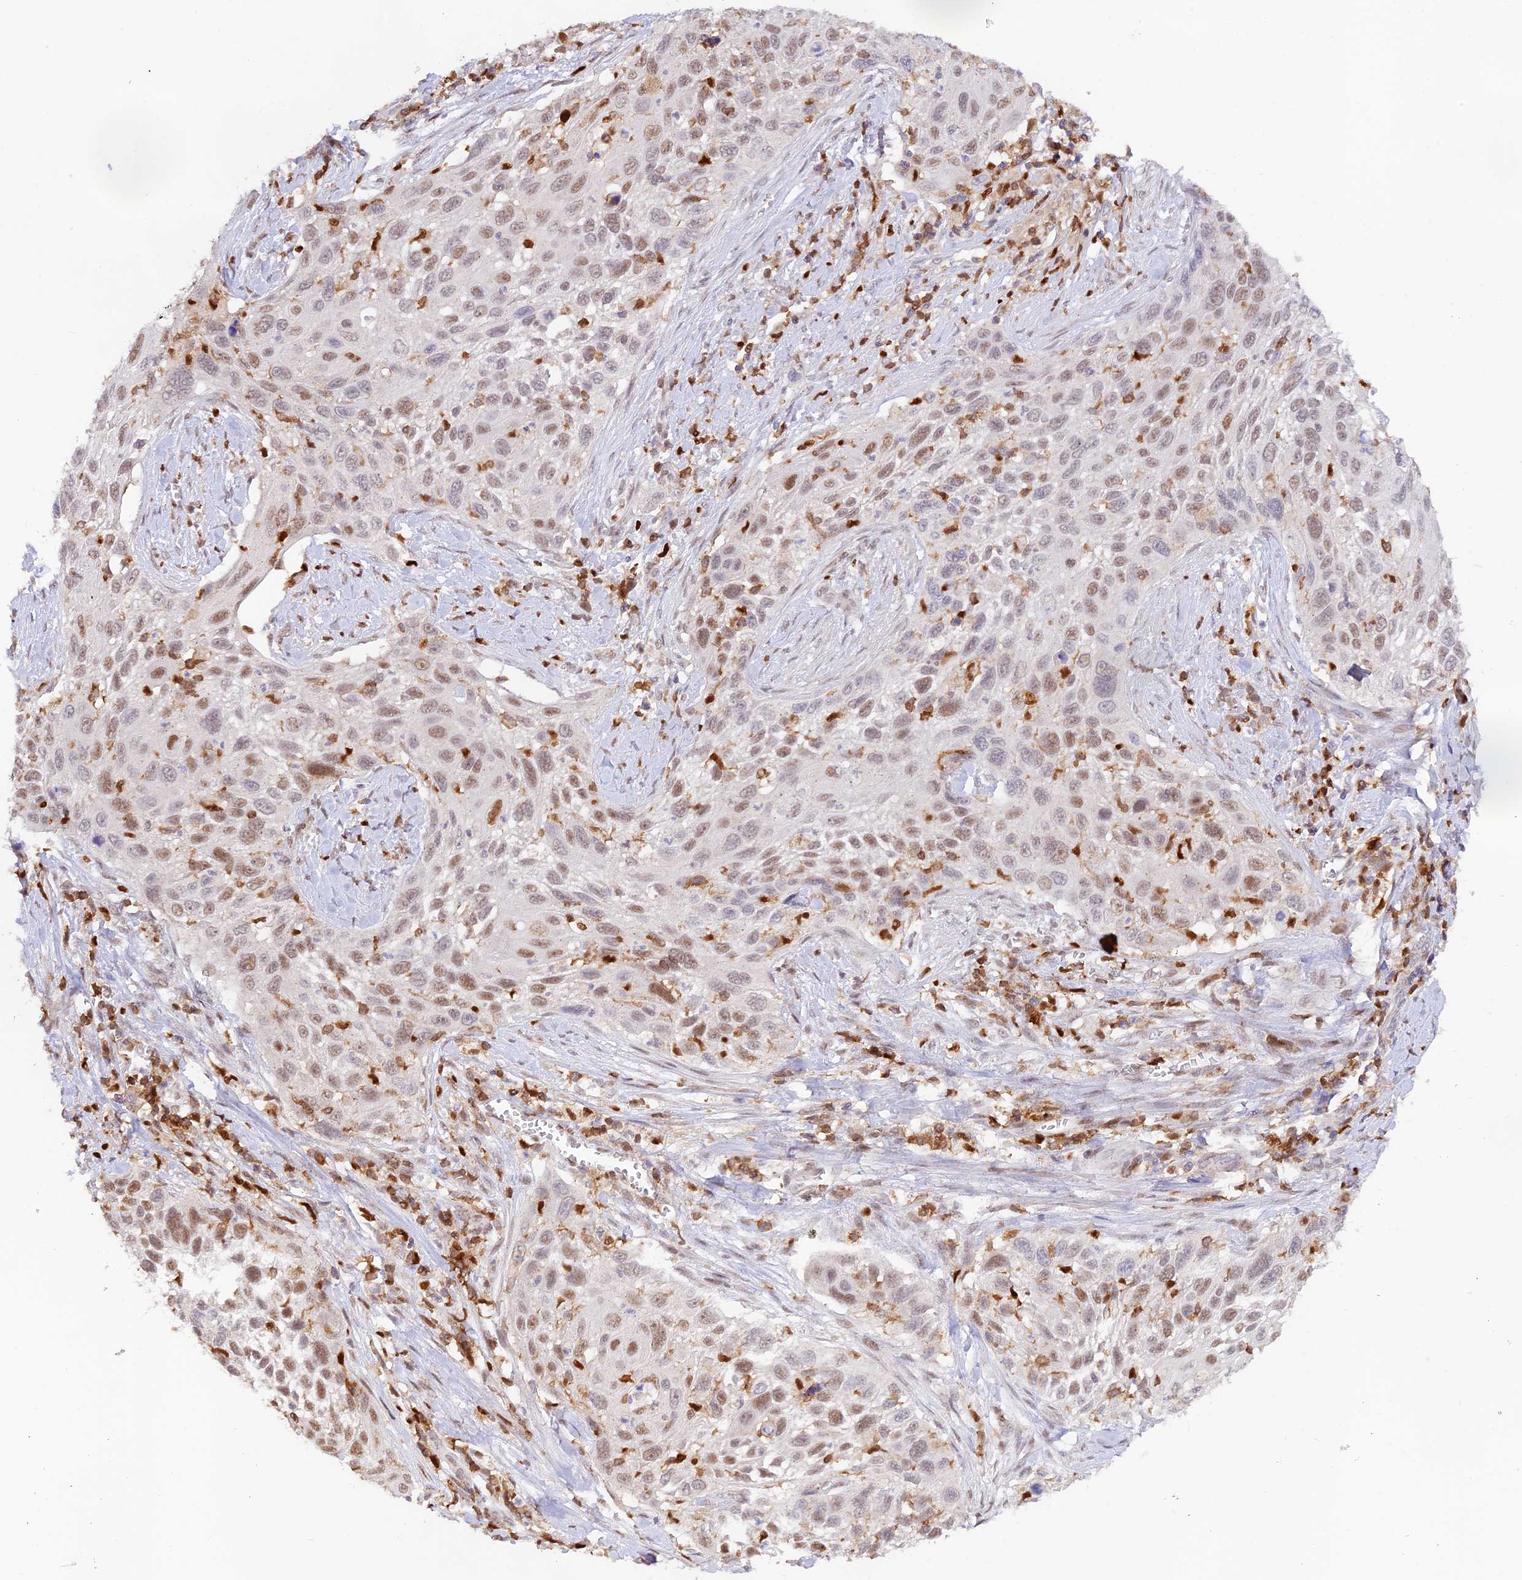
{"staining": {"intensity": "moderate", "quantity": "25%-75%", "location": "nuclear"}, "tissue": "cervical cancer", "cell_type": "Tumor cells", "image_type": "cancer", "snomed": [{"axis": "morphology", "description": "Squamous cell carcinoma, NOS"}, {"axis": "topography", "description": "Cervix"}], "caption": "Immunohistochemical staining of squamous cell carcinoma (cervical) displays moderate nuclear protein staining in approximately 25%-75% of tumor cells.", "gene": "DENND1C", "patient": {"sex": "female", "age": 70}}